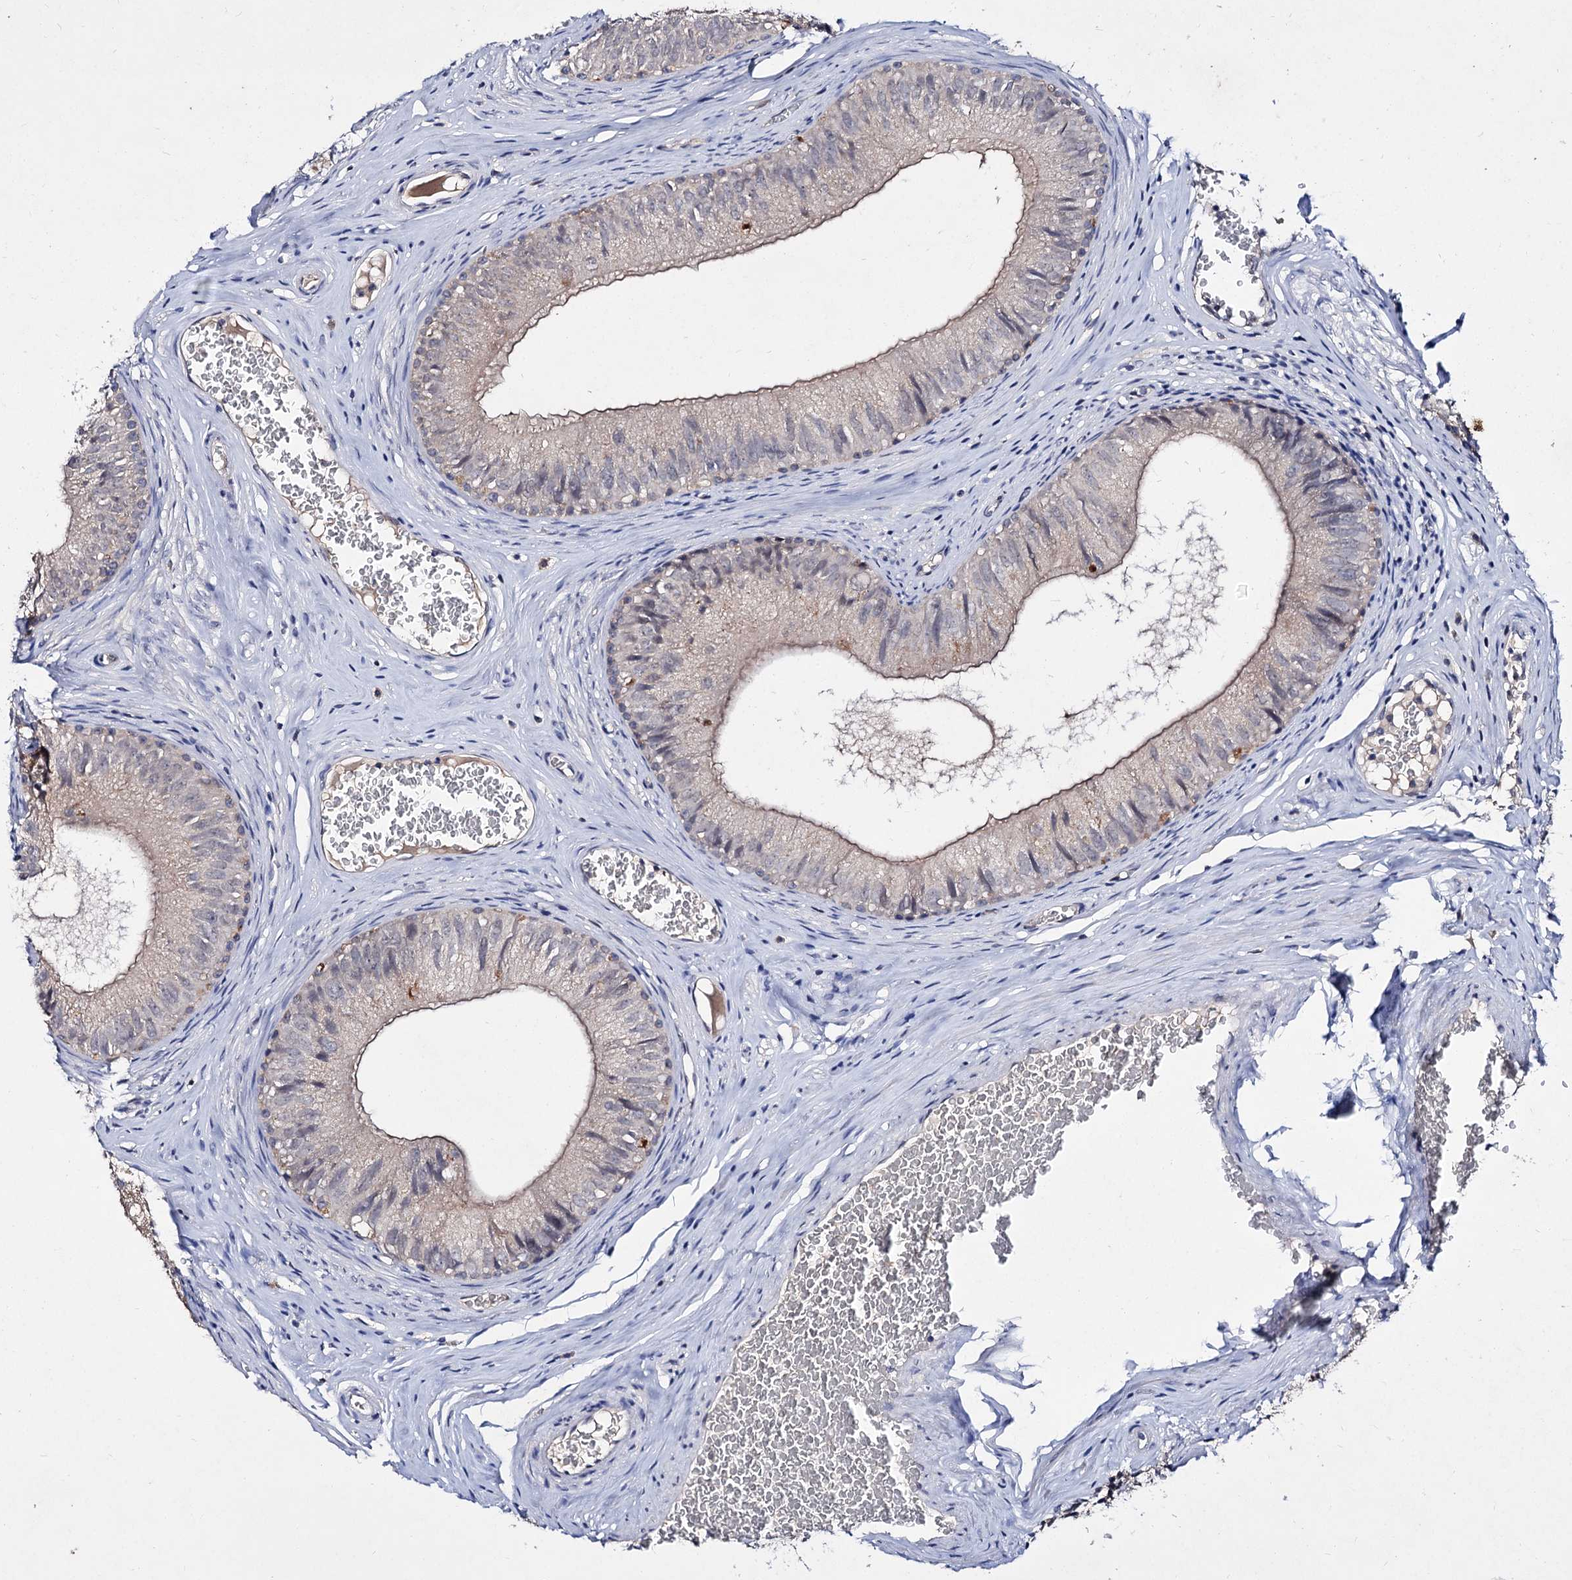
{"staining": {"intensity": "negative", "quantity": "none", "location": "none"}, "tissue": "epididymis", "cell_type": "Glandular cells", "image_type": "normal", "snomed": [{"axis": "morphology", "description": "Normal tissue, NOS"}, {"axis": "topography", "description": "Epididymis"}], "caption": "This image is of benign epididymis stained with immunohistochemistry (IHC) to label a protein in brown with the nuclei are counter-stained blue. There is no expression in glandular cells.", "gene": "ACTR6", "patient": {"sex": "male", "age": 36}}